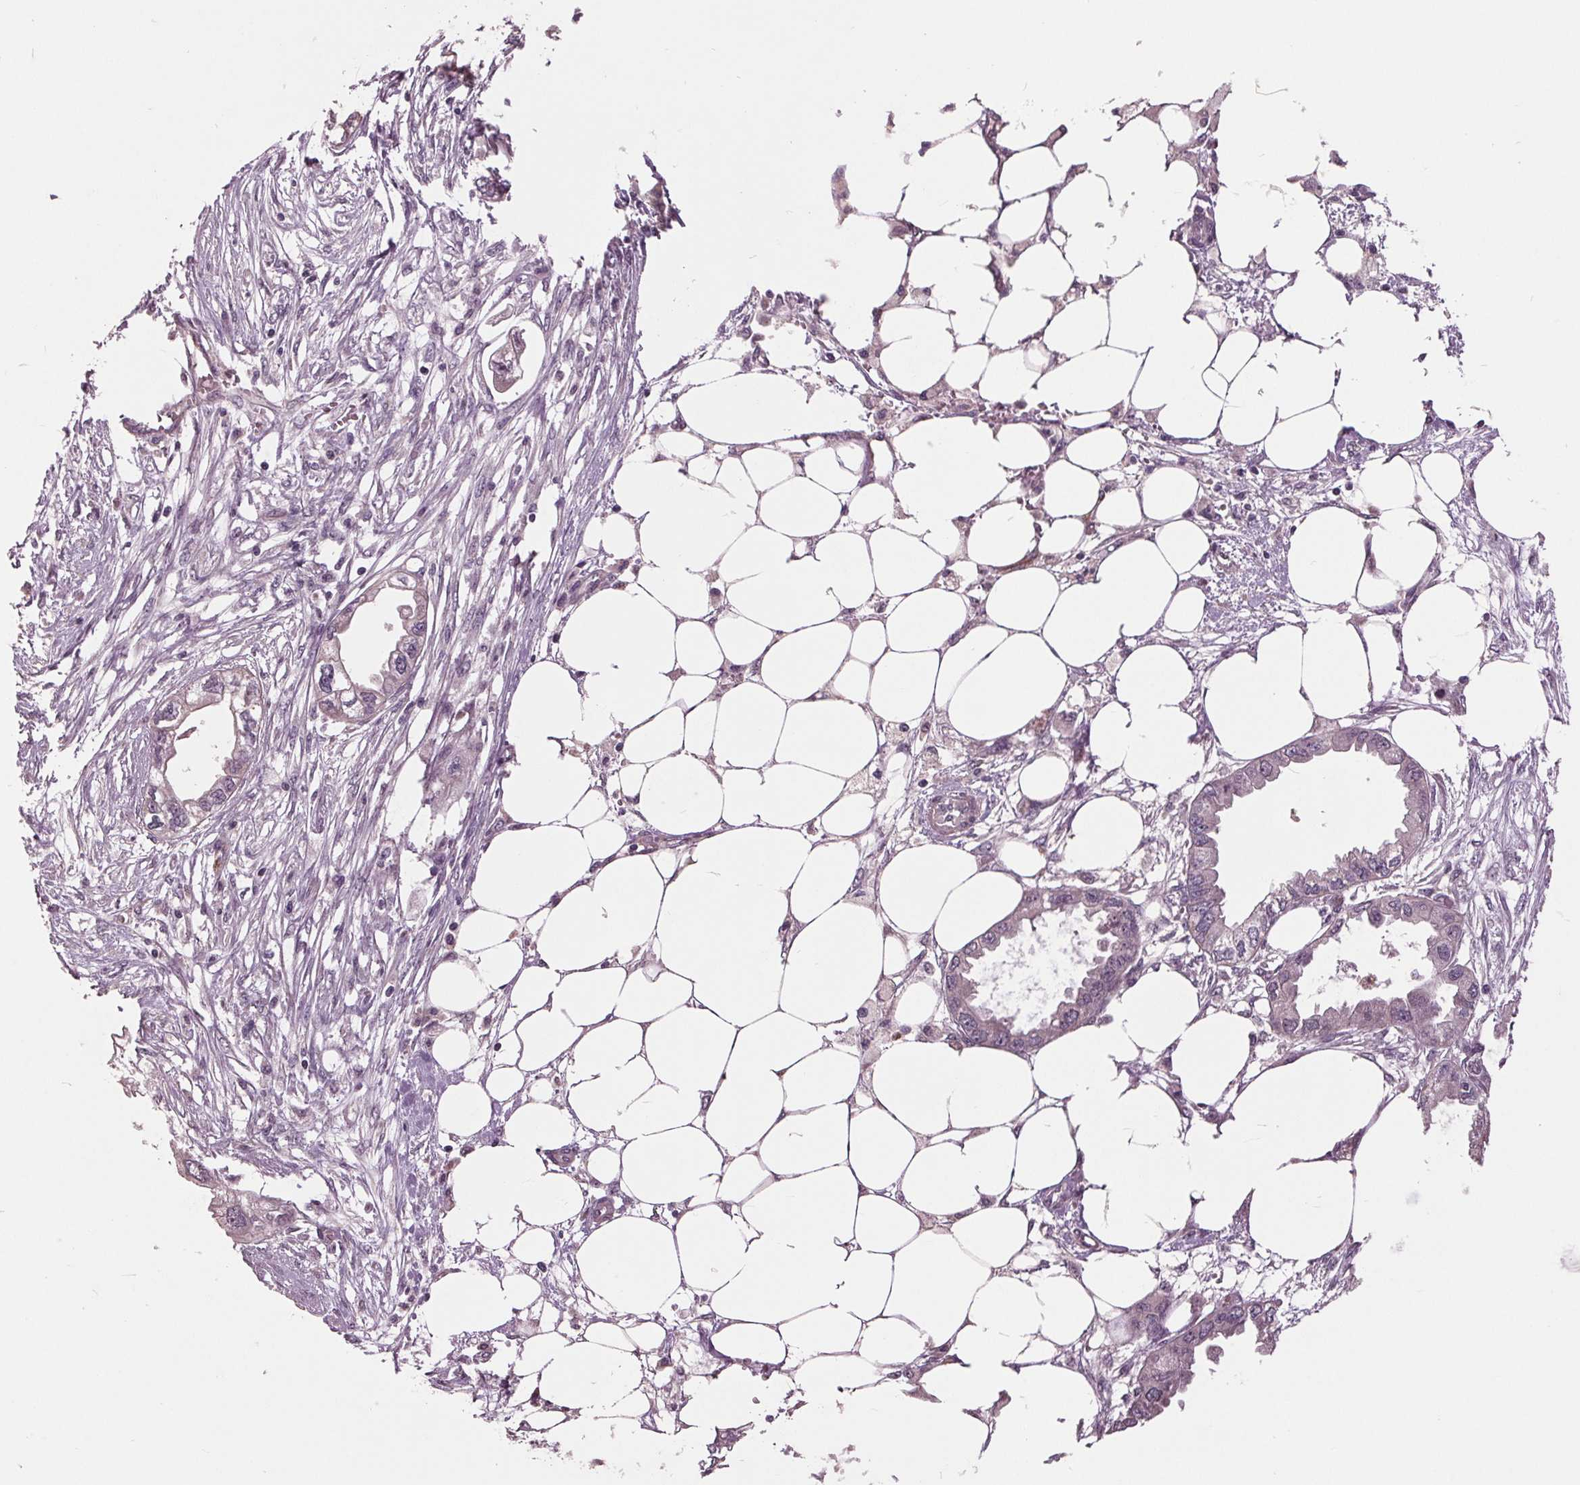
{"staining": {"intensity": "negative", "quantity": "none", "location": "none"}, "tissue": "endometrial cancer", "cell_type": "Tumor cells", "image_type": "cancer", "snomed": [{"axis": "morphology", "description": "Adenocarcinoma, NOS"}, {"axis": "morphology", "description": "Adenocarcinoma, metastatic, NOS"}, {"axis": "topography", "description": "Adipose tissue"}, {"axis": "topography", "description": "Endometrium"}], "caption": "High power microscopy image of an IHC photomicrograph of metastatic adenocarcinoma (endometrial), revealing no significant positivity in tumor cells.", "gene": "MAPK8", "patient": {"sex": "female", "age": 67}}